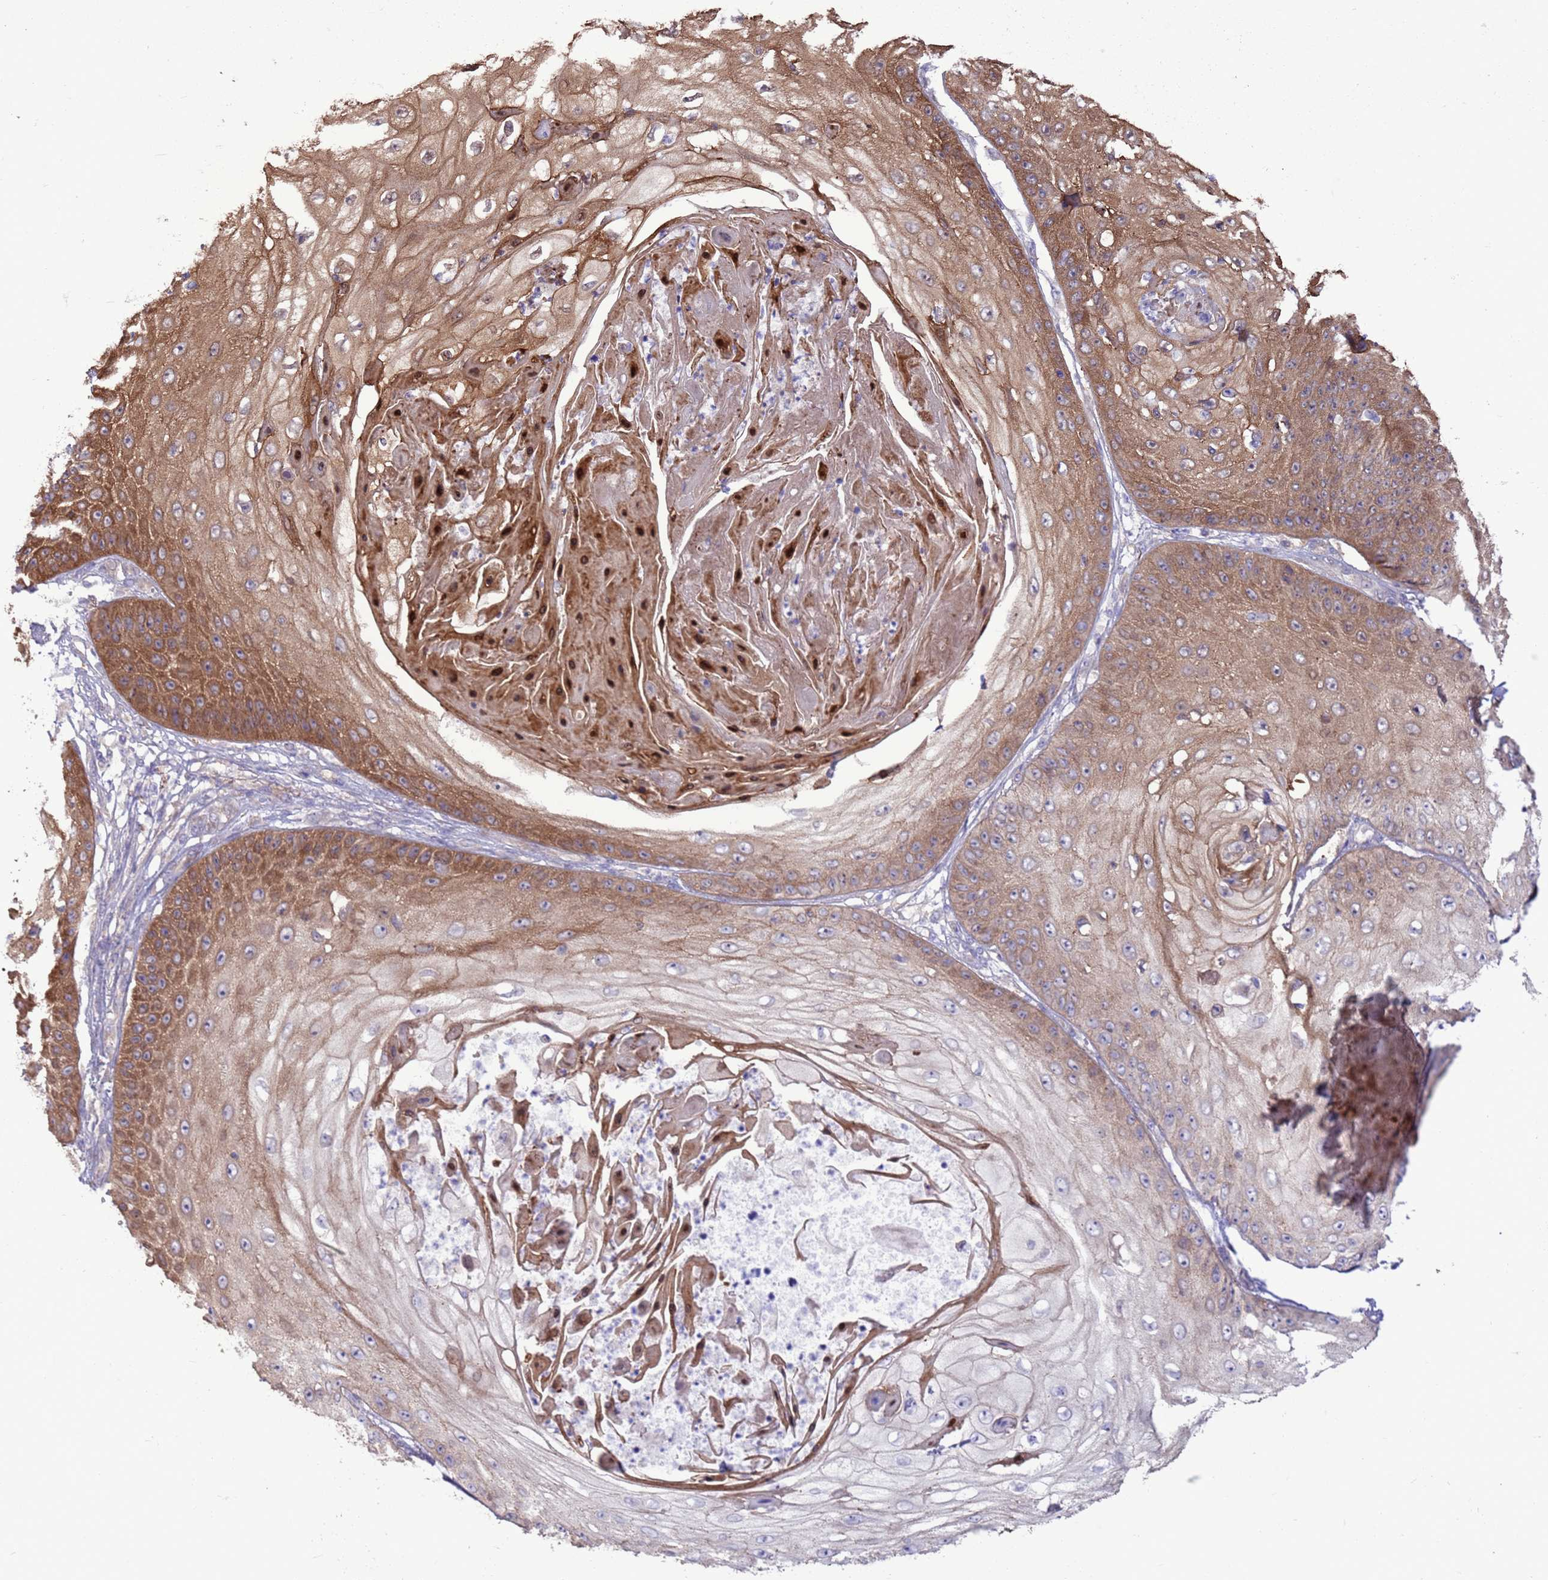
{"staining": {"intensity": "moderate", "quantity": ">75%", "location": "cytoplasmic/membranous"}, "tissue": "skin cancer", "cell_type": "Tumor cells", "image_type": "cancer", "snomed": [{"axis": "morphology", "description": "Squamous cell carcinoma, NOS"}, {"axis": "topography", "description": "Skin"}], "caption": "A brown stain highlights moderate cytoplasmic/membranous staining of a protein in human squamous cell carcinoma (skin) tumor cells.", "gene": "GJA10", "patient": {"sex": "male", "age": 70}}